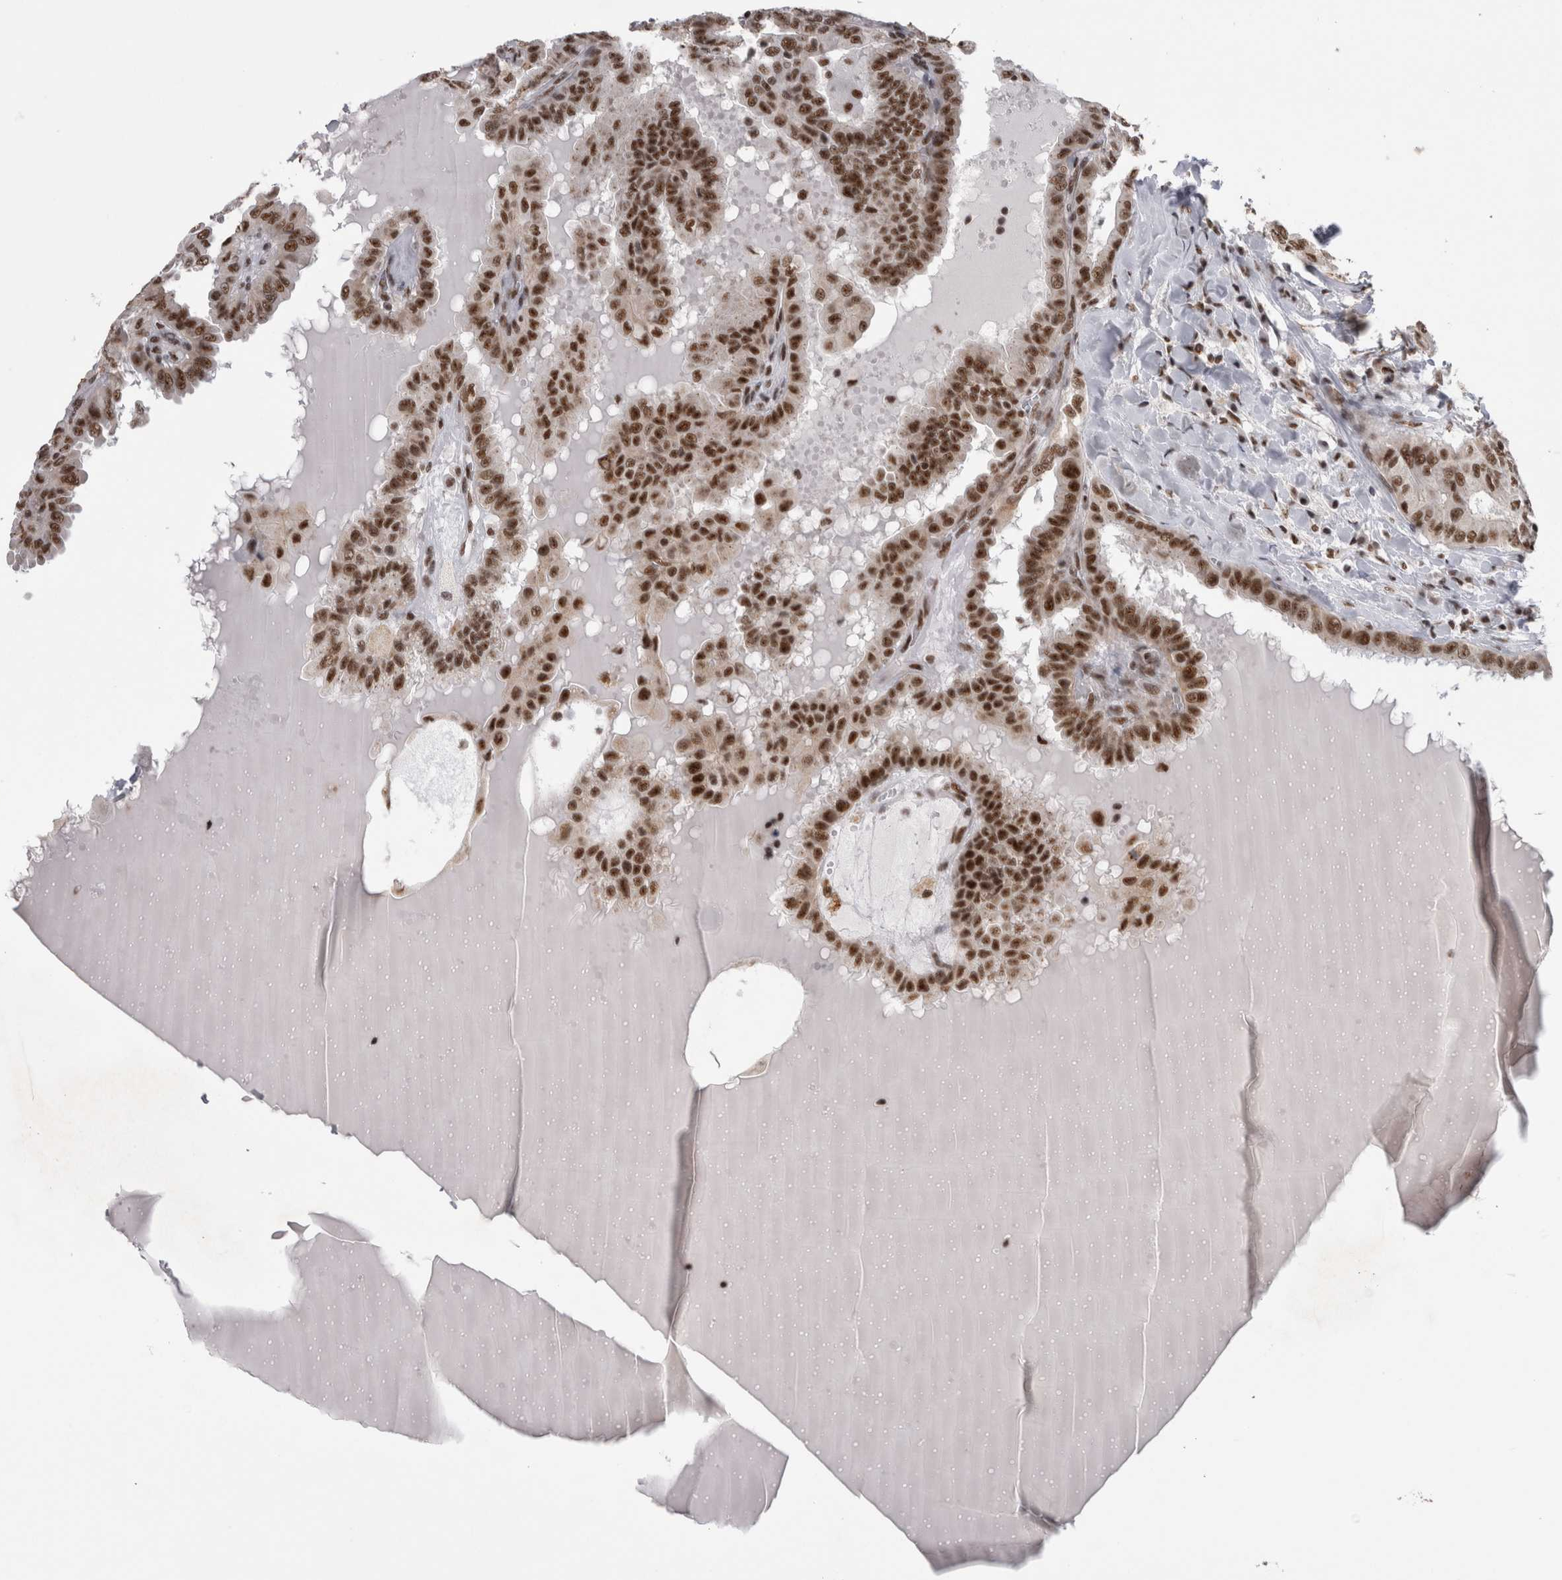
{"staining": {"intensity": "strong", "quantity": ">75%", "location": "nuclear"}, "tissue": "thyroid cancer", "cell_type": "Tumor cells", "image_type": "cancer", "snomed": [{"axis": "morphology", "description": "Papillary adenocarcinoma, NOS"}, {"axis": "topography", "description": "Thyroid gland"}], "caption": "This is an image of IHC staining of thyroid cancer (papillary adenocarcinoma), which shows strong staining in the nuclear of tumor cells.", "gene": "CDK11A", "patient": {"sex": "male", "age": 33}}